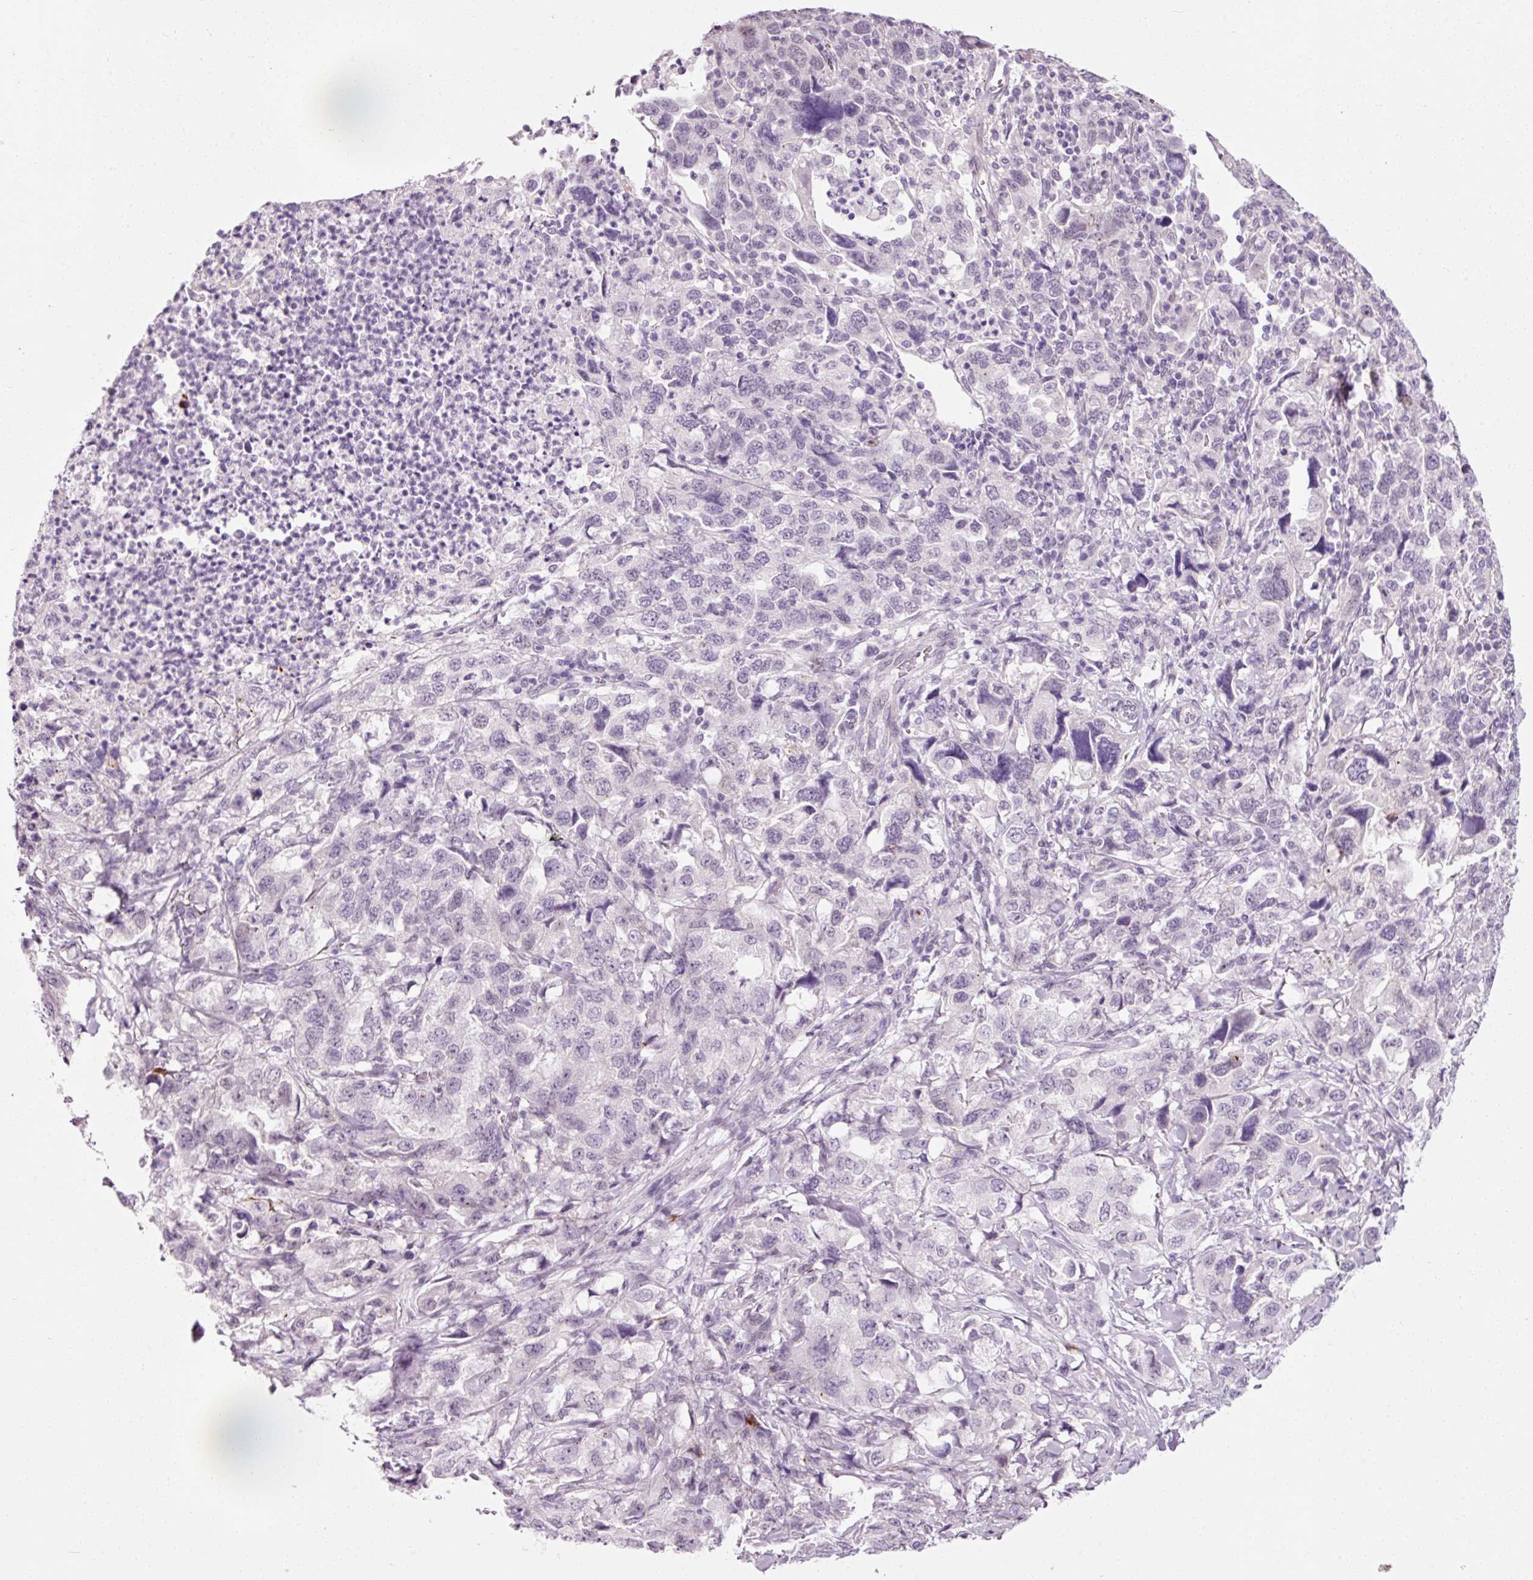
{"staining": {"intensity": "negative", "quantity": "none", "location": "none"}, "tissue": "lung cancer", "cell_type": "Tumor cells", "image_type": "cancer", "snomed": [{"axis": "morphology", "description": "Adenocarcinoma, NOS"}, {"axis": "topography", "description": "Lung"}], "caption": "This is an IHC photomicrograph of adenocarcinoma (lung). There is no staining in tumor cells.", "gene": "ANKRD20A1", "patient": {"sex": "female", "age": 51}}